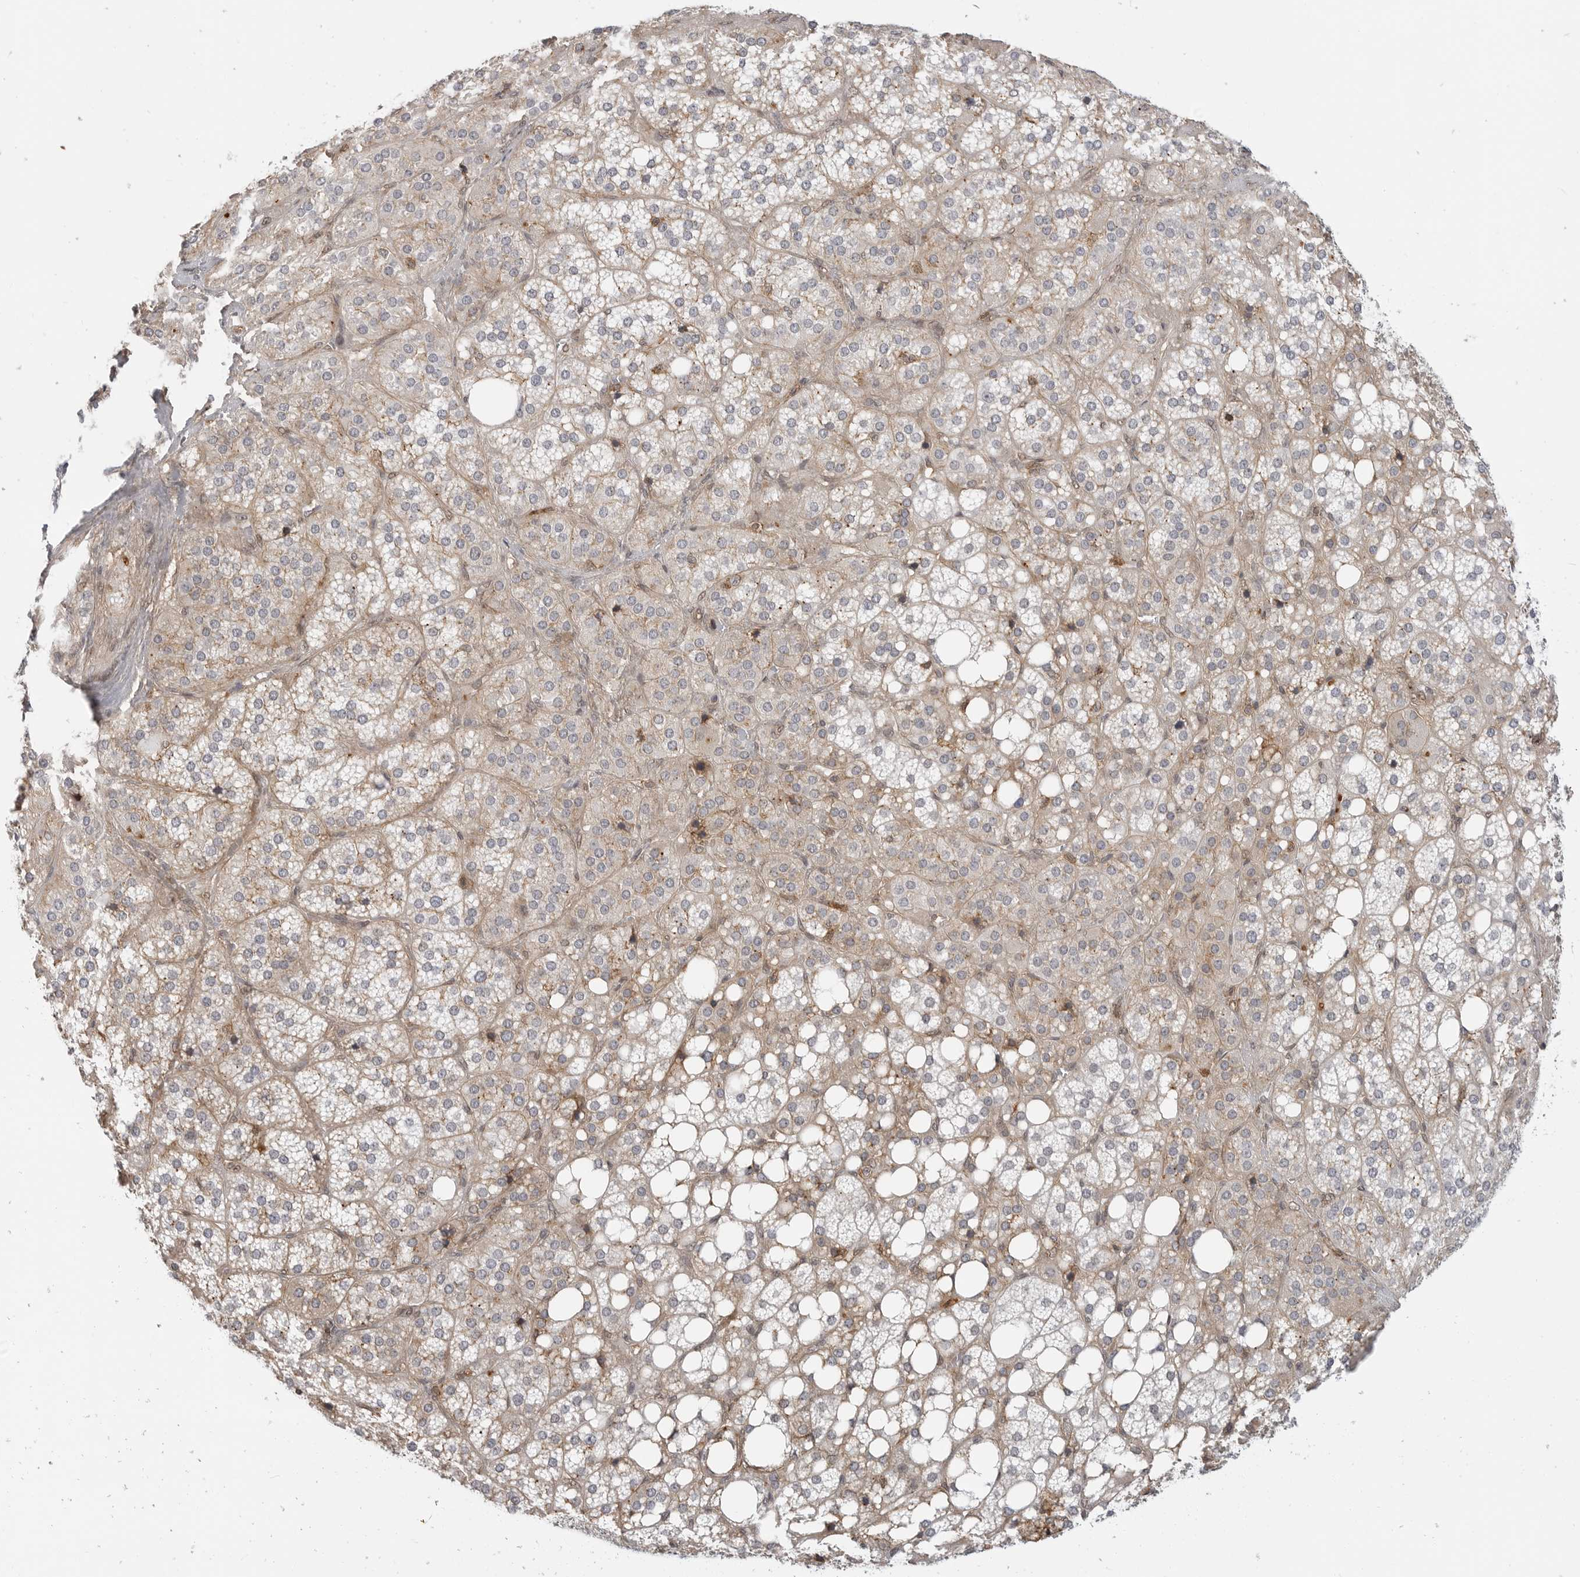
{"staining": {"intensity": "weak", "quantity": "25%-75%", "location": "cytoplasmic/membranous,nuclear"}, "tissue": "adrenal gland", "cell_type": "Glandular cells", "image_type": "normal", "snomed": [{"axis": "morphology", "description": "Normal tissue, NOS"}, {"axis": "topography", "description": "Adrenal gland"}], "caption": "The image exhibits staining of unremarkable adrenal gland, revealing weak cytoplasmic/membranous,nuclear protein staining (brown color) within glandular cells.", "gene": "ANXA11", "patient": {"sex": "female", "age": 59}}